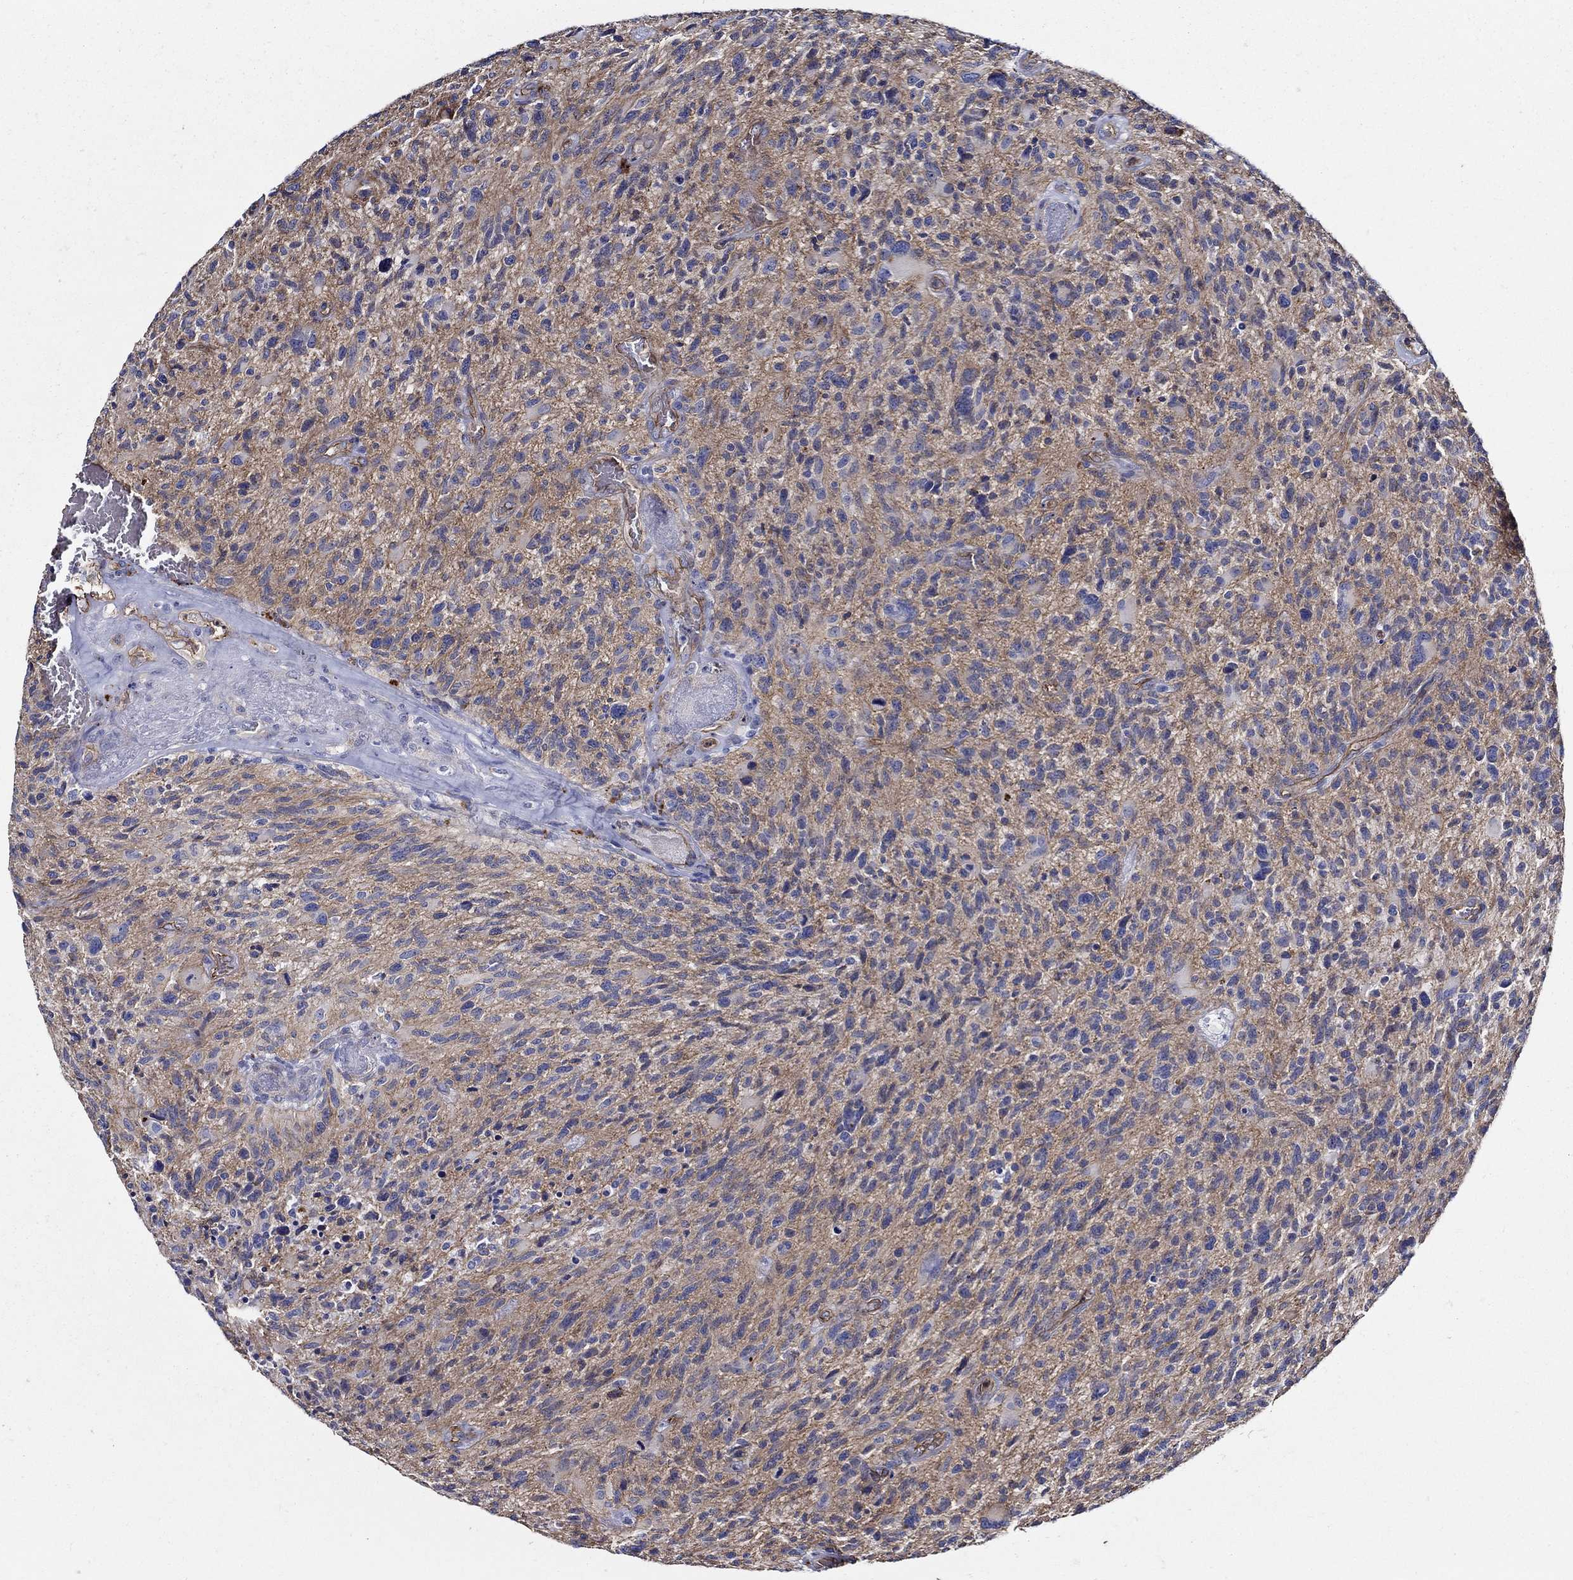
{"staining": {"intensity": "negative", "quantity": "none", "location": "none"}, "tissue": "glioma", "cell_type": "Tumor cells", "image_type": "cancer", "snomed": [{"axis": "morphology", "description": "Glioma, malignant, NOS"}, {"axis": "morphology", "description": "Glioma, malignant, High grade"}, {"axis": "topography", "description": "Brain"}], "caption": "Tumor cells are negative for brown protein staining in glioma.", "gene": "APBB3", "patient": {"sex": "female", "age": 71}}